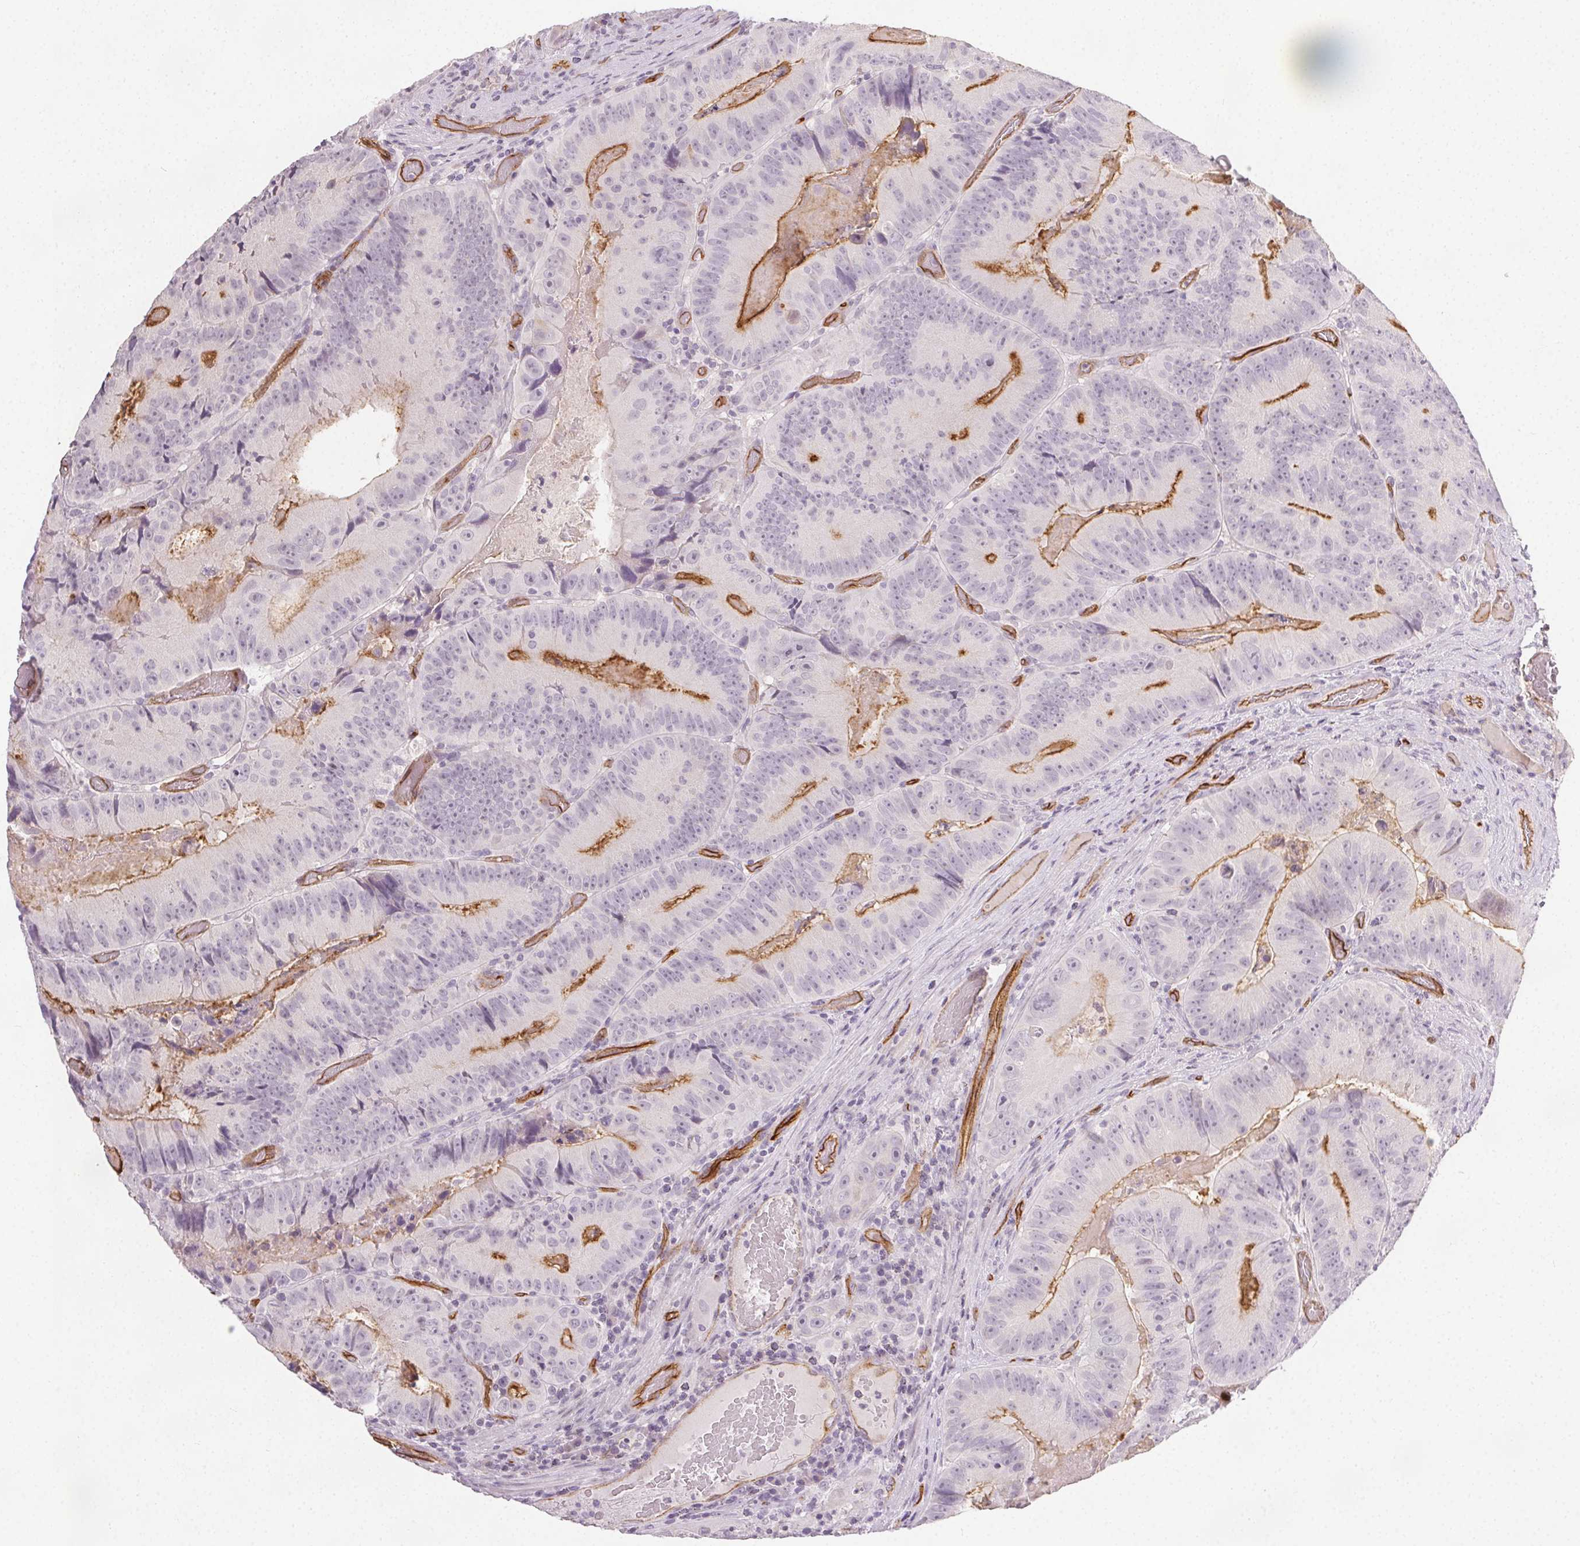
{"staining": {"intensity": "negative", "quantity": "none", "location": "none"}, "tissue": "colorectal cancer", "cell_type": "Tumor cells", "image_type": "cancer", "snomed": [{"axis": "morphology", "description": "Adenocarcinoma, NOS"}, {"axis": "topography", "description": "Colon"}], "caption": "Immunohistochemistry of adenocarcinoma (colorectal) displays no staining in tumor cells.", "gene": "PODXL", "patient": {"sex": "female", "age": 86}}